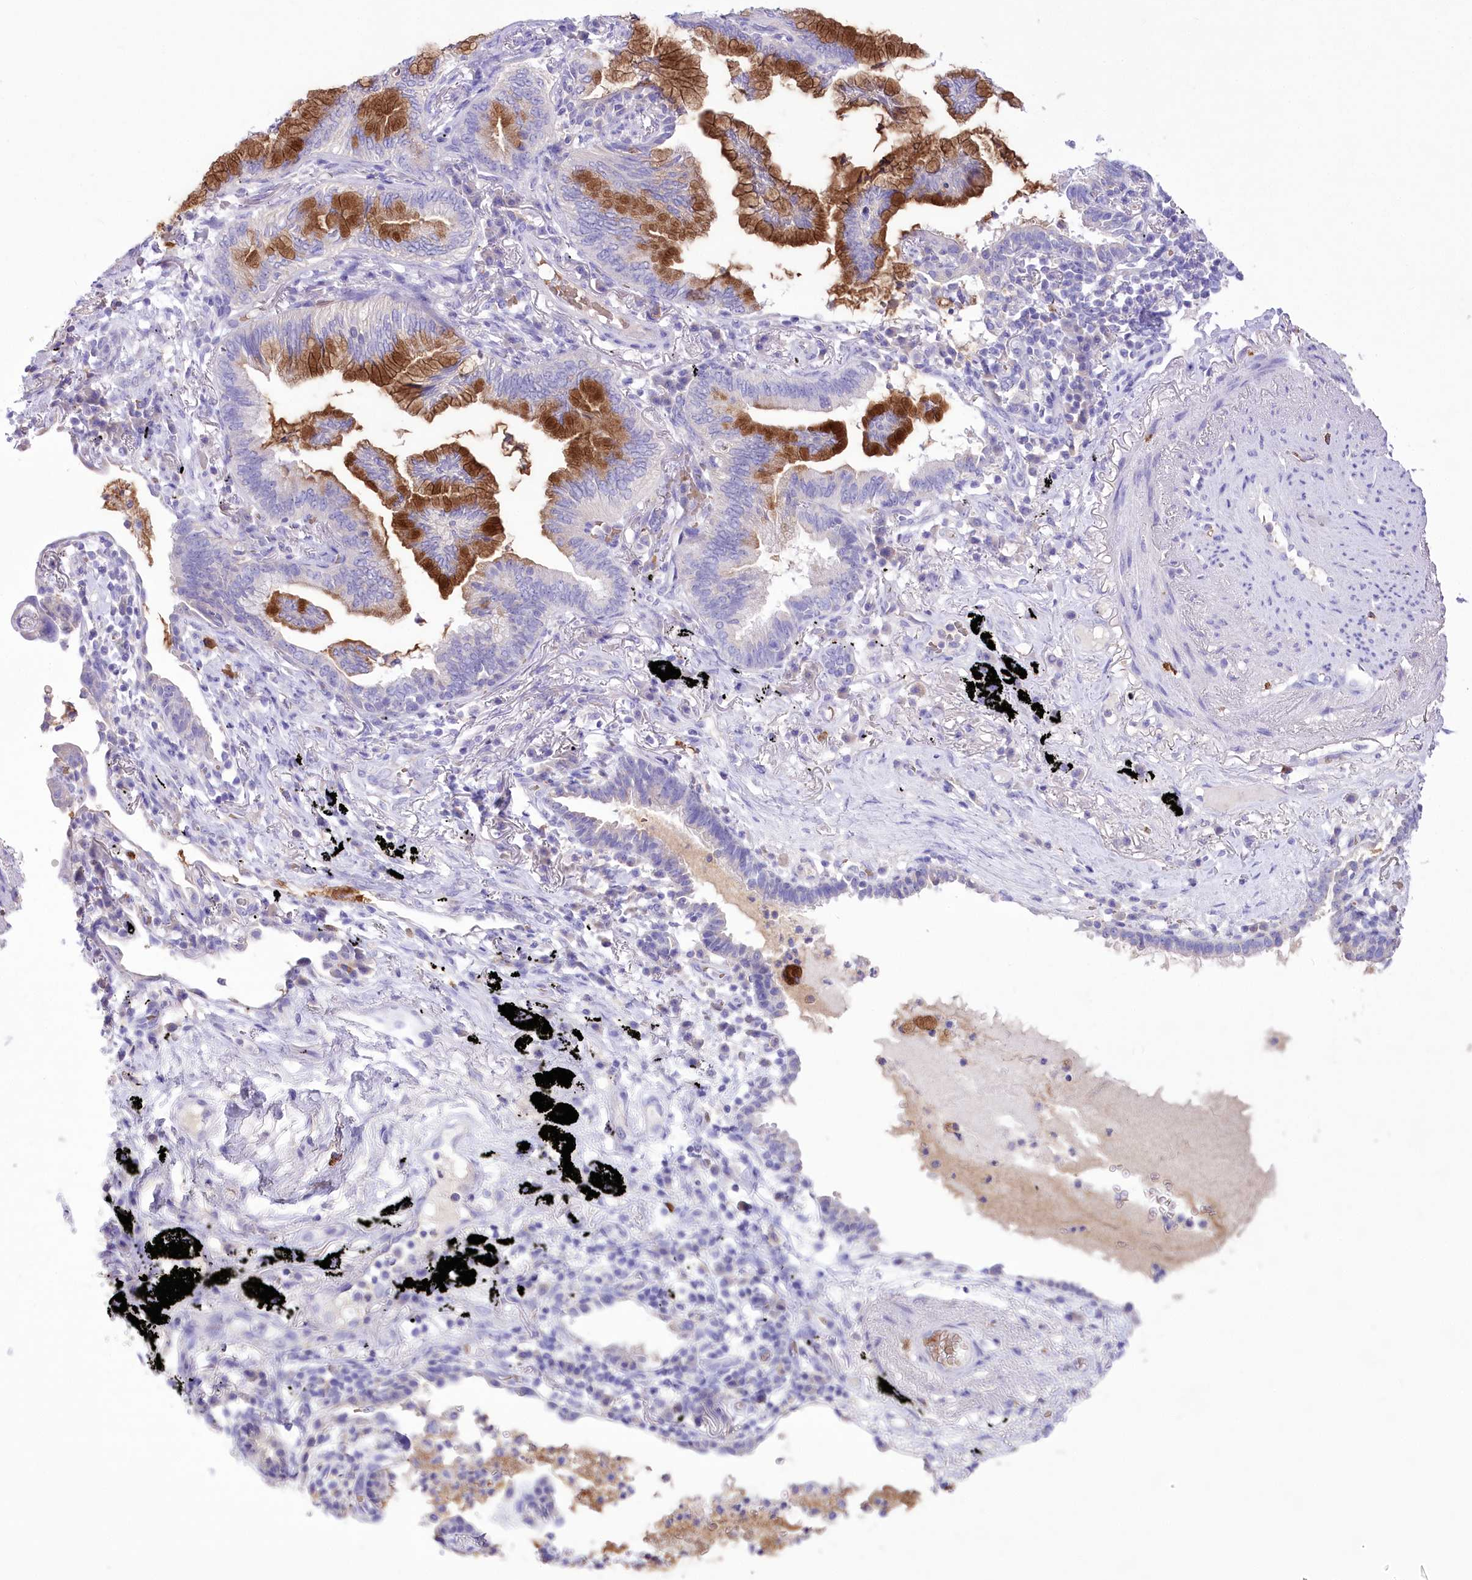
{"staining": {"intensity": "strong", "quantity": "25%-75%", "location": "cytoplasmic/membranous"}, "tissue": "lung cancer", "cell_type": "Tumor cells", "image_type": "cancer", "snomed": [{"axis": "morphology", "description": "Adenocarcinoma, NOS"}, {"axis": "topography", "description": "Lung"}], "caption": "A photomicrograph showing strong cytoplasmic/membranous expression in about 25%-75% of tumor cells in lung cancer, as visualized by brown immunohistochemical staining.", "gene": "PRSS53", "patient": {"sex": "female", "age": 70}}